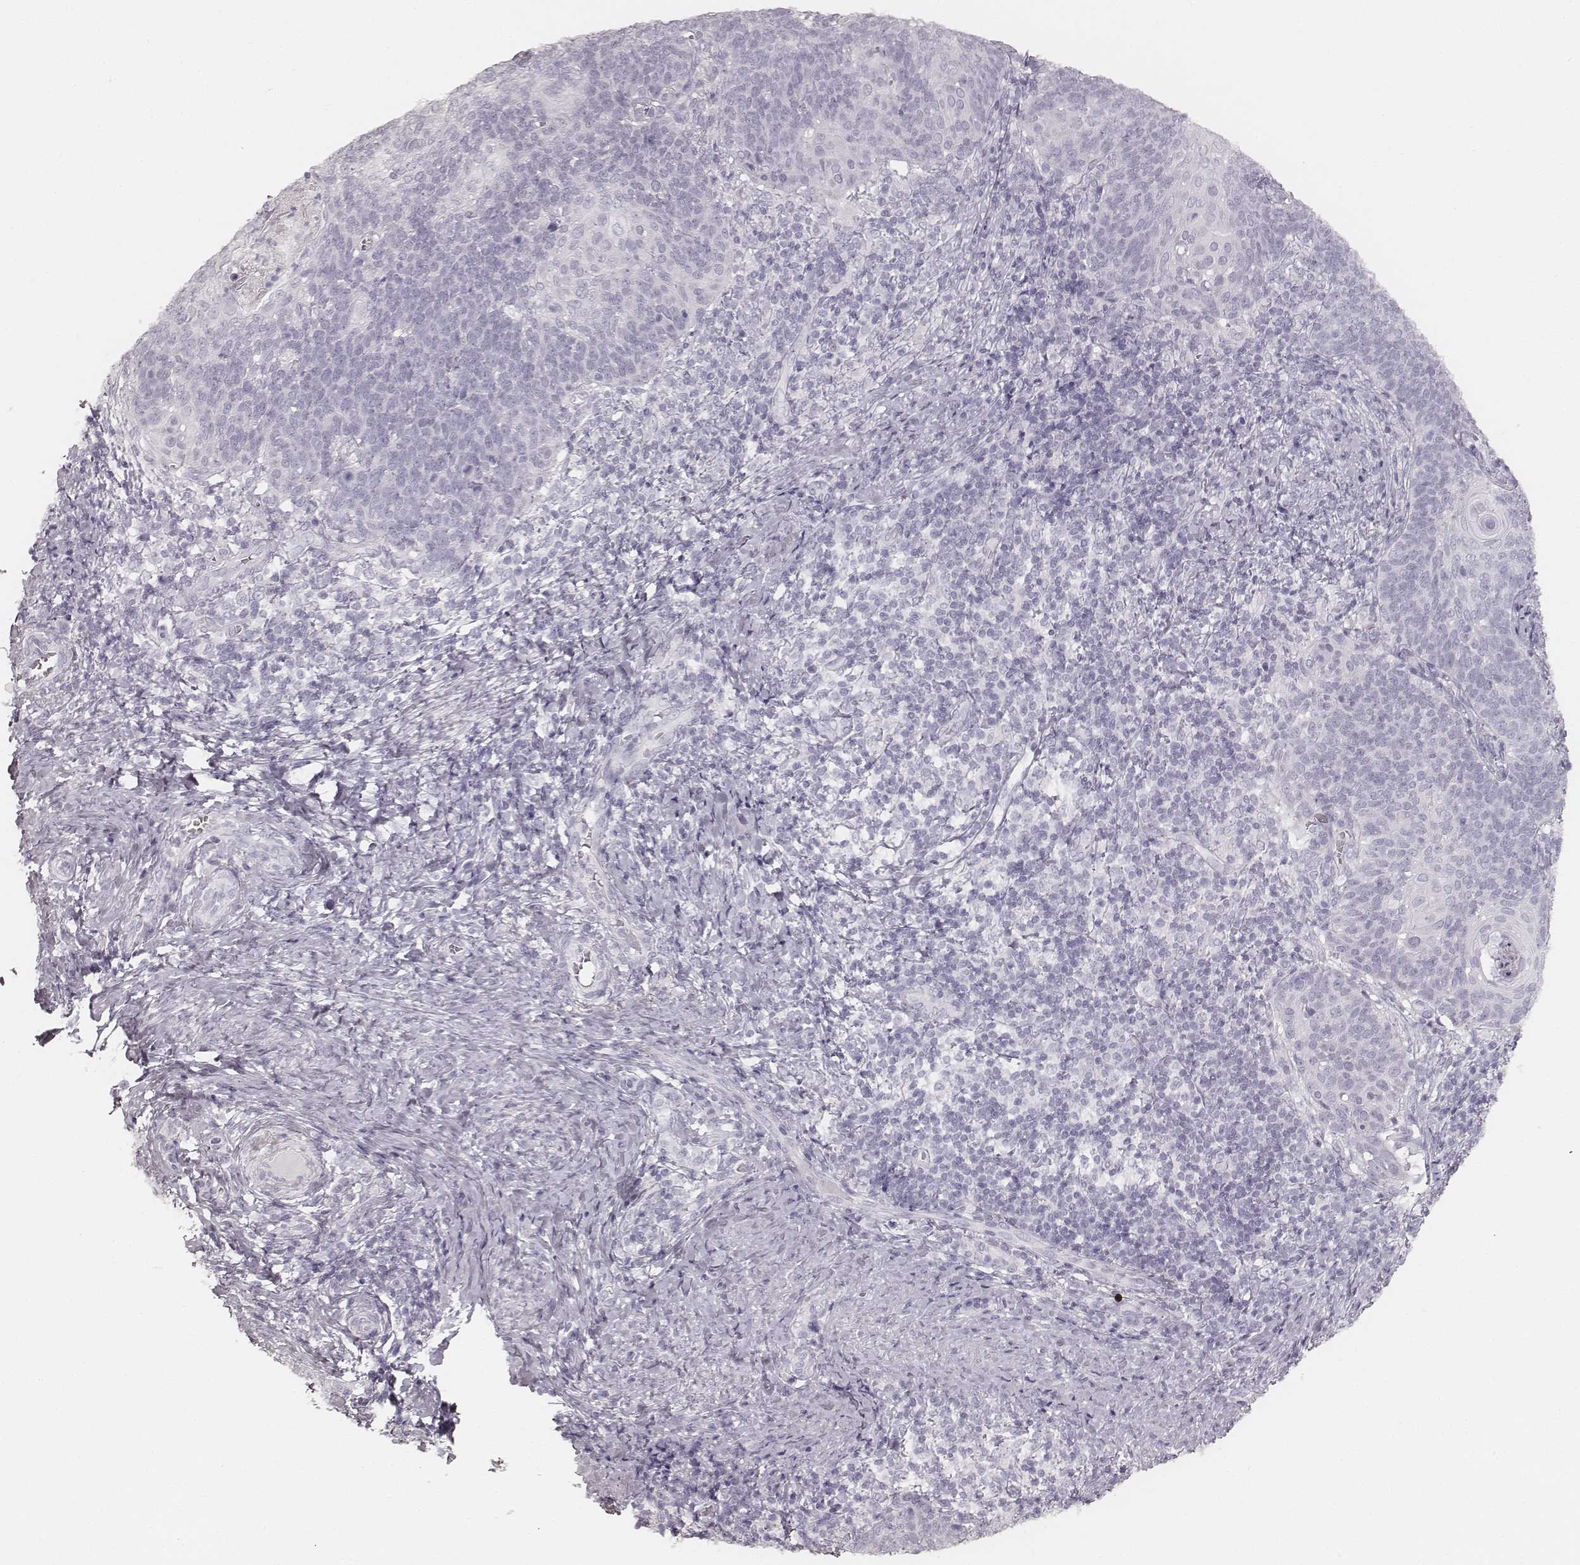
{"staining": {"intensity": "negative", "quantity": "none", "location": "none"}, "tissue": "cervical cancer", "cell_type": "Tumor cells", "image_type": "cancer", "snomed": [{"axis": "morphology", "description": "Normal tissue, NOS"}, {"axis": "morphology", "description": "Squamous cell carcinoma, NOS"}, {"axis": "topography", "description": "Cervix"}], "caption": "Immunohistochemical staining of cervical squamous cell carcinoma reveals no significant positivity in tumor cells. (DAB immunohistochemistry, high magnification).", "gene": "KRT34", "patient": {"sex": "female", "age": 39}}